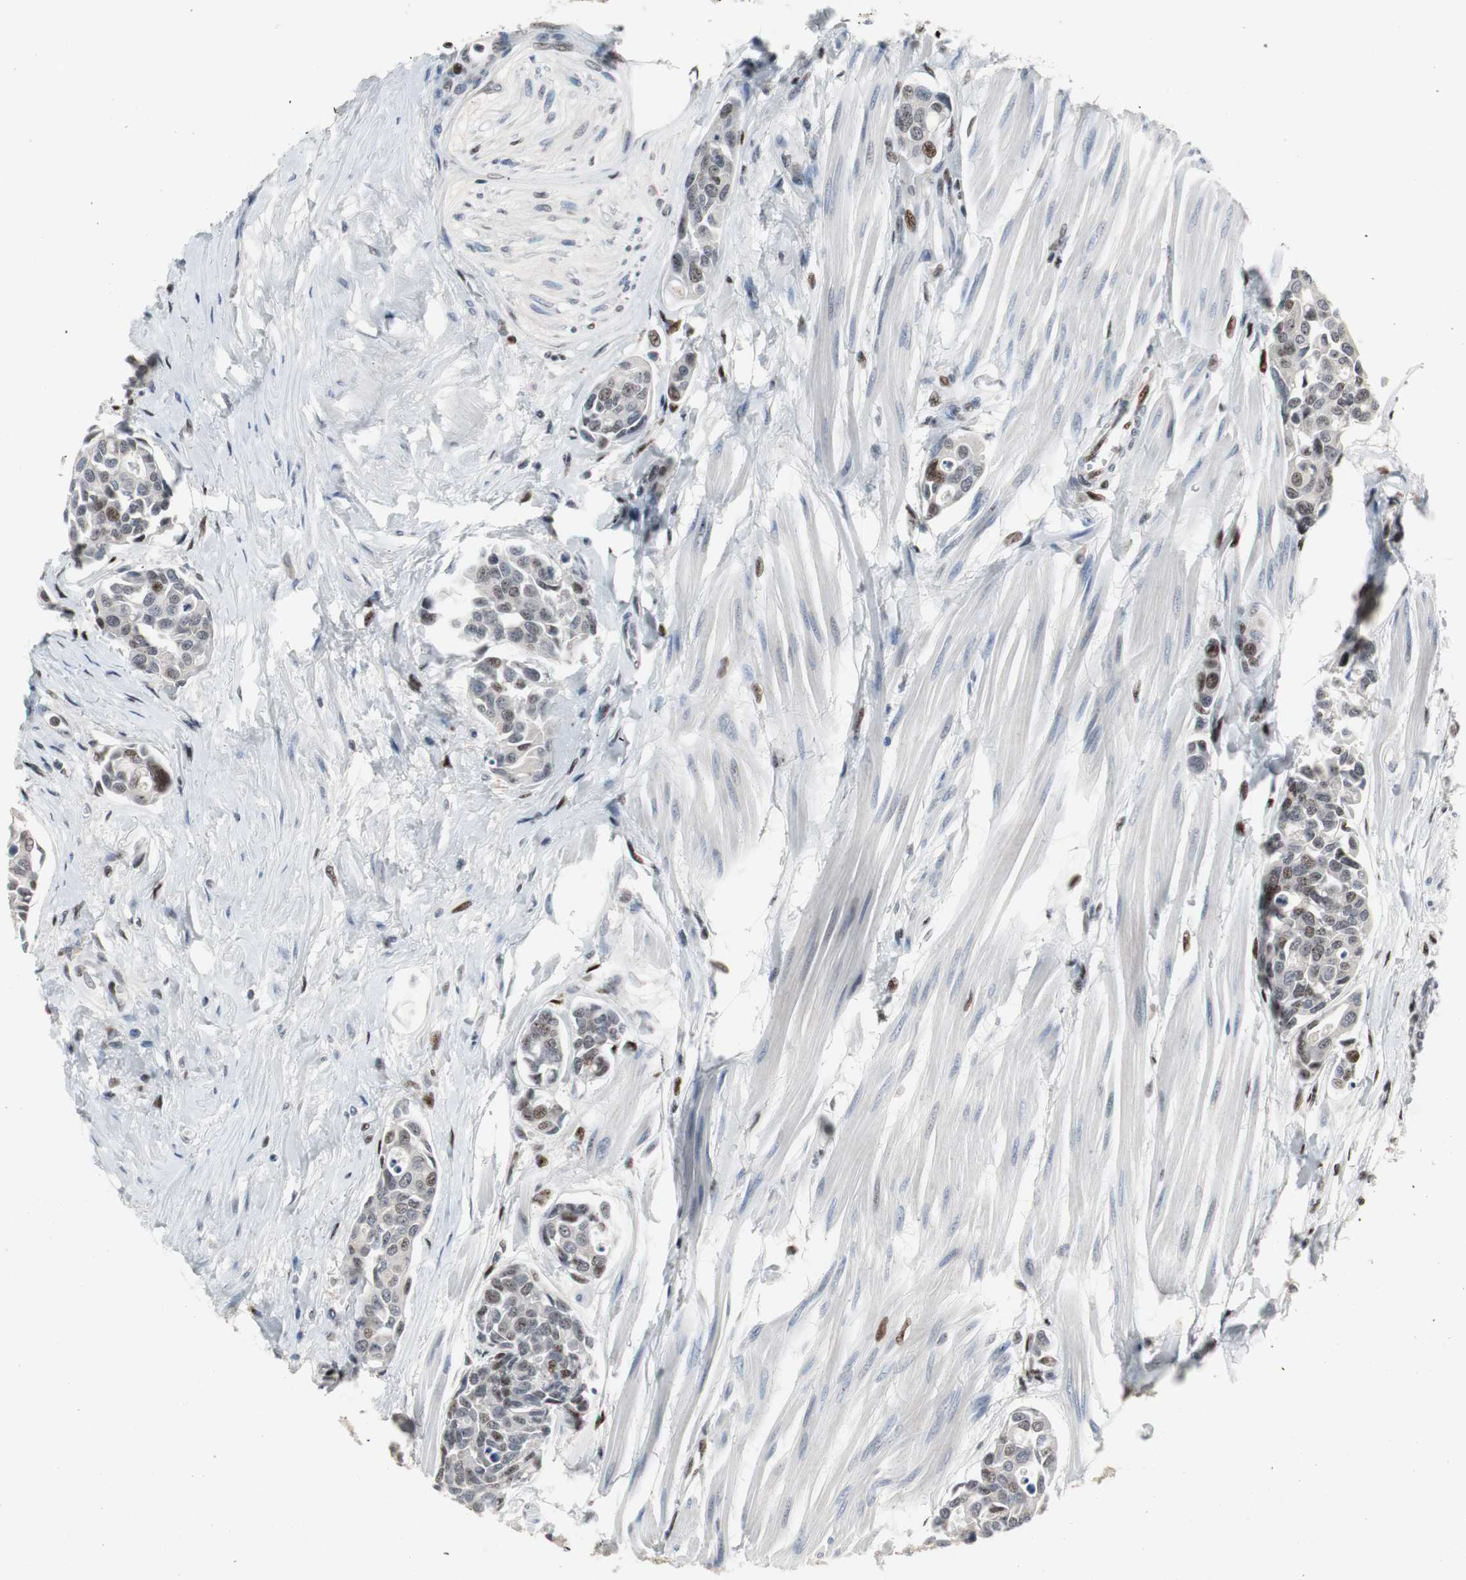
{"staining": {"intensity": "weak", "quantity": "25%-75%", "location": "nuclear"}, "tissue": "urothelial cancer", "cell_type": "Tumor cells", "image_type": "cancer", "snomed": [{"axis": "morphology", "description": "Urothelial carcinoma, High grade"}, {"axis": "topography", "description": "Urinary bladder"}], "caption": "Weak nuclear positivity is present in about 25%-75% of tumor cells in urothelial cancer. The staining was performed using DAB (3,3'-diaminobenzidine) to visualize the protein expression in brown, while the nuclei were stained in blue with hematoxylin (Magnification: 20x).", "gene": "GRK2", "patient": {"sex": "male", "age": 78}}